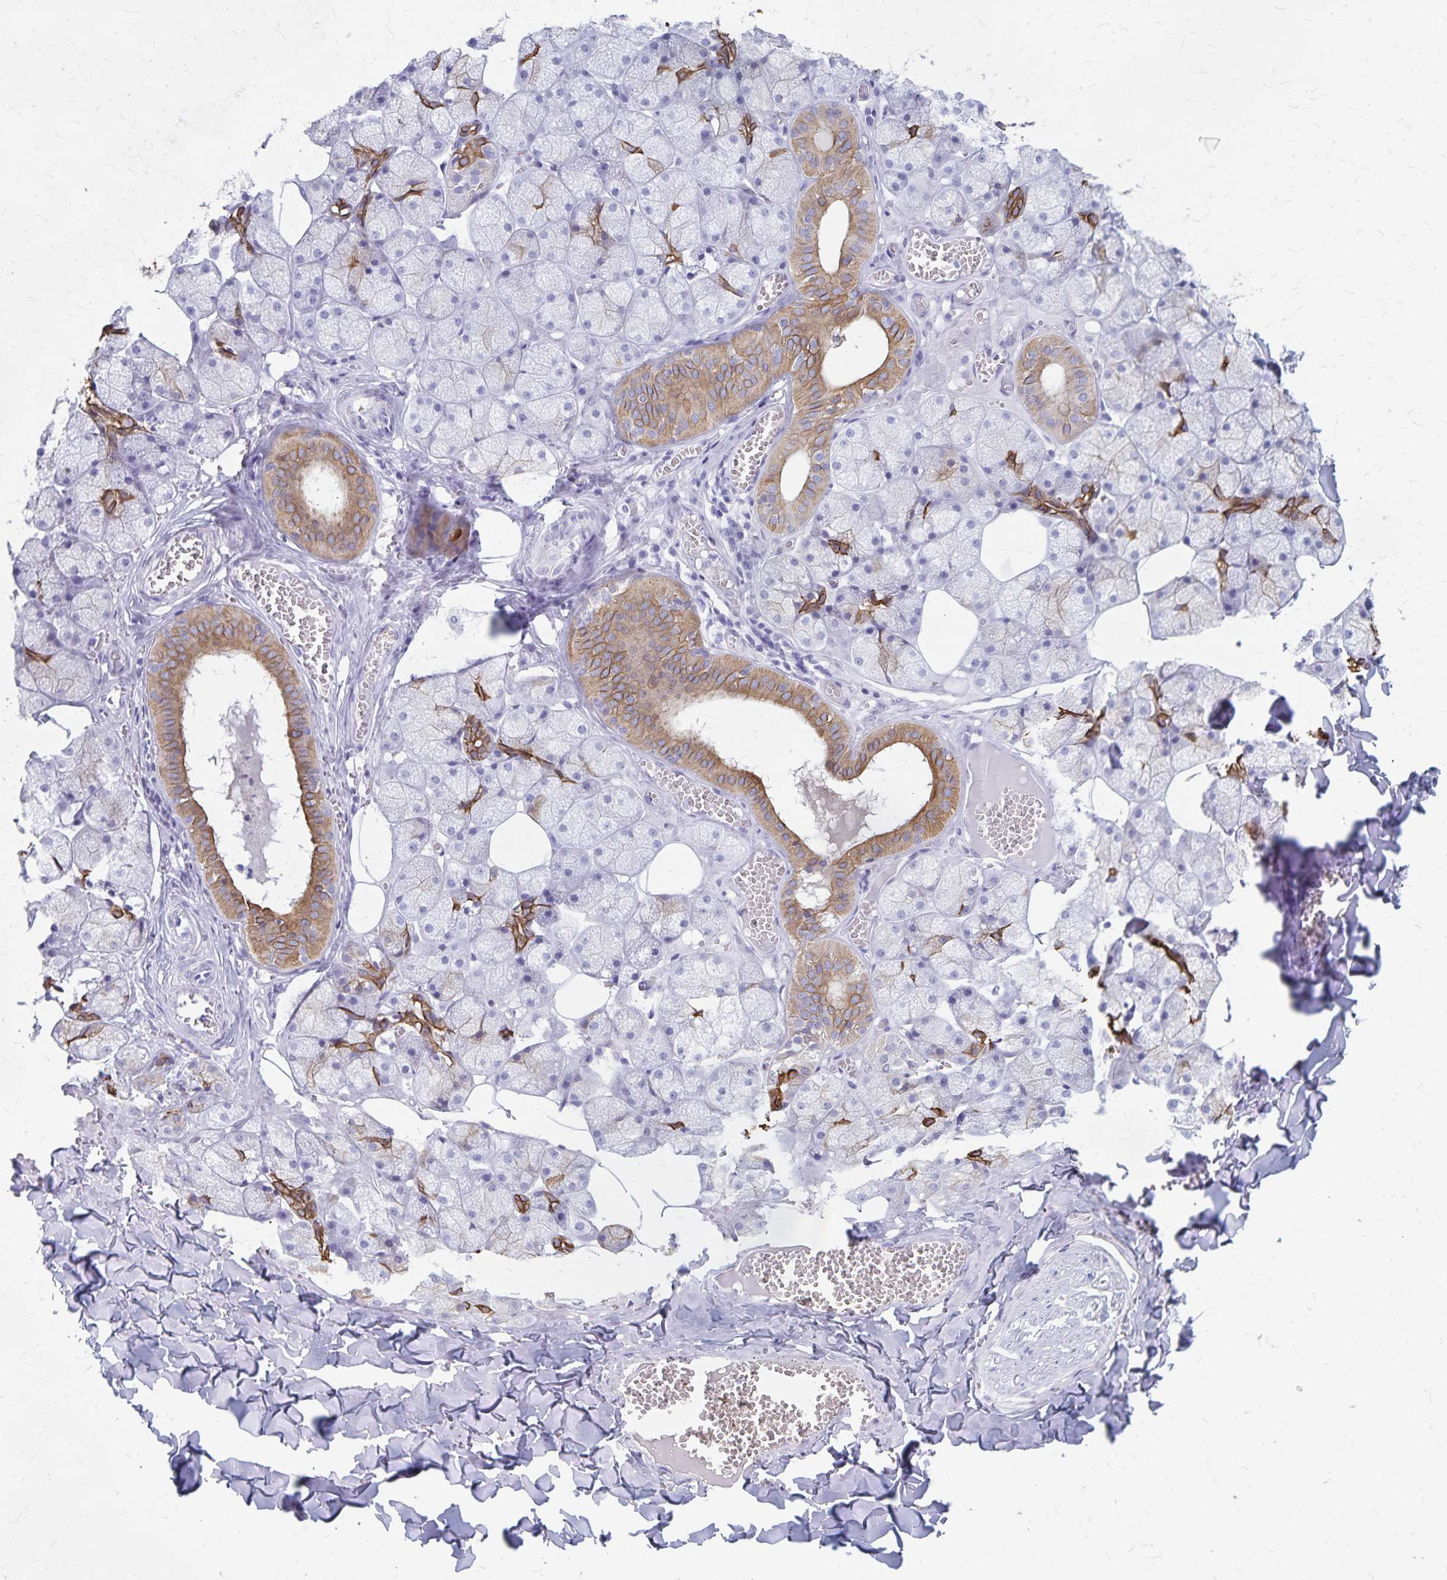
{"staining": {"intensity": "moderate", "quantity": "25%-75%", "location": "cytoplasmic/membranous"}, "tissue": "salivary gland", "cell_type": "Glandular cells", "image_type": "normal", "snomed": [{"axis": "morphology", "description": "Normal tissue, NOS"}, {"axis": "topography", "description": "Salivary gland"}, {"axis": "topography", "description": "Peripheral nerve tissue"}], "caption": "Benign salivary gland displays moderate cytoplasmic/membranous expression in about 25%-75% of glandular cells (DAB IHC with brightfield microscopy, high magnification)..", "gene": "GPBAR1", "patient": {"sex": "male", "age": 38}}